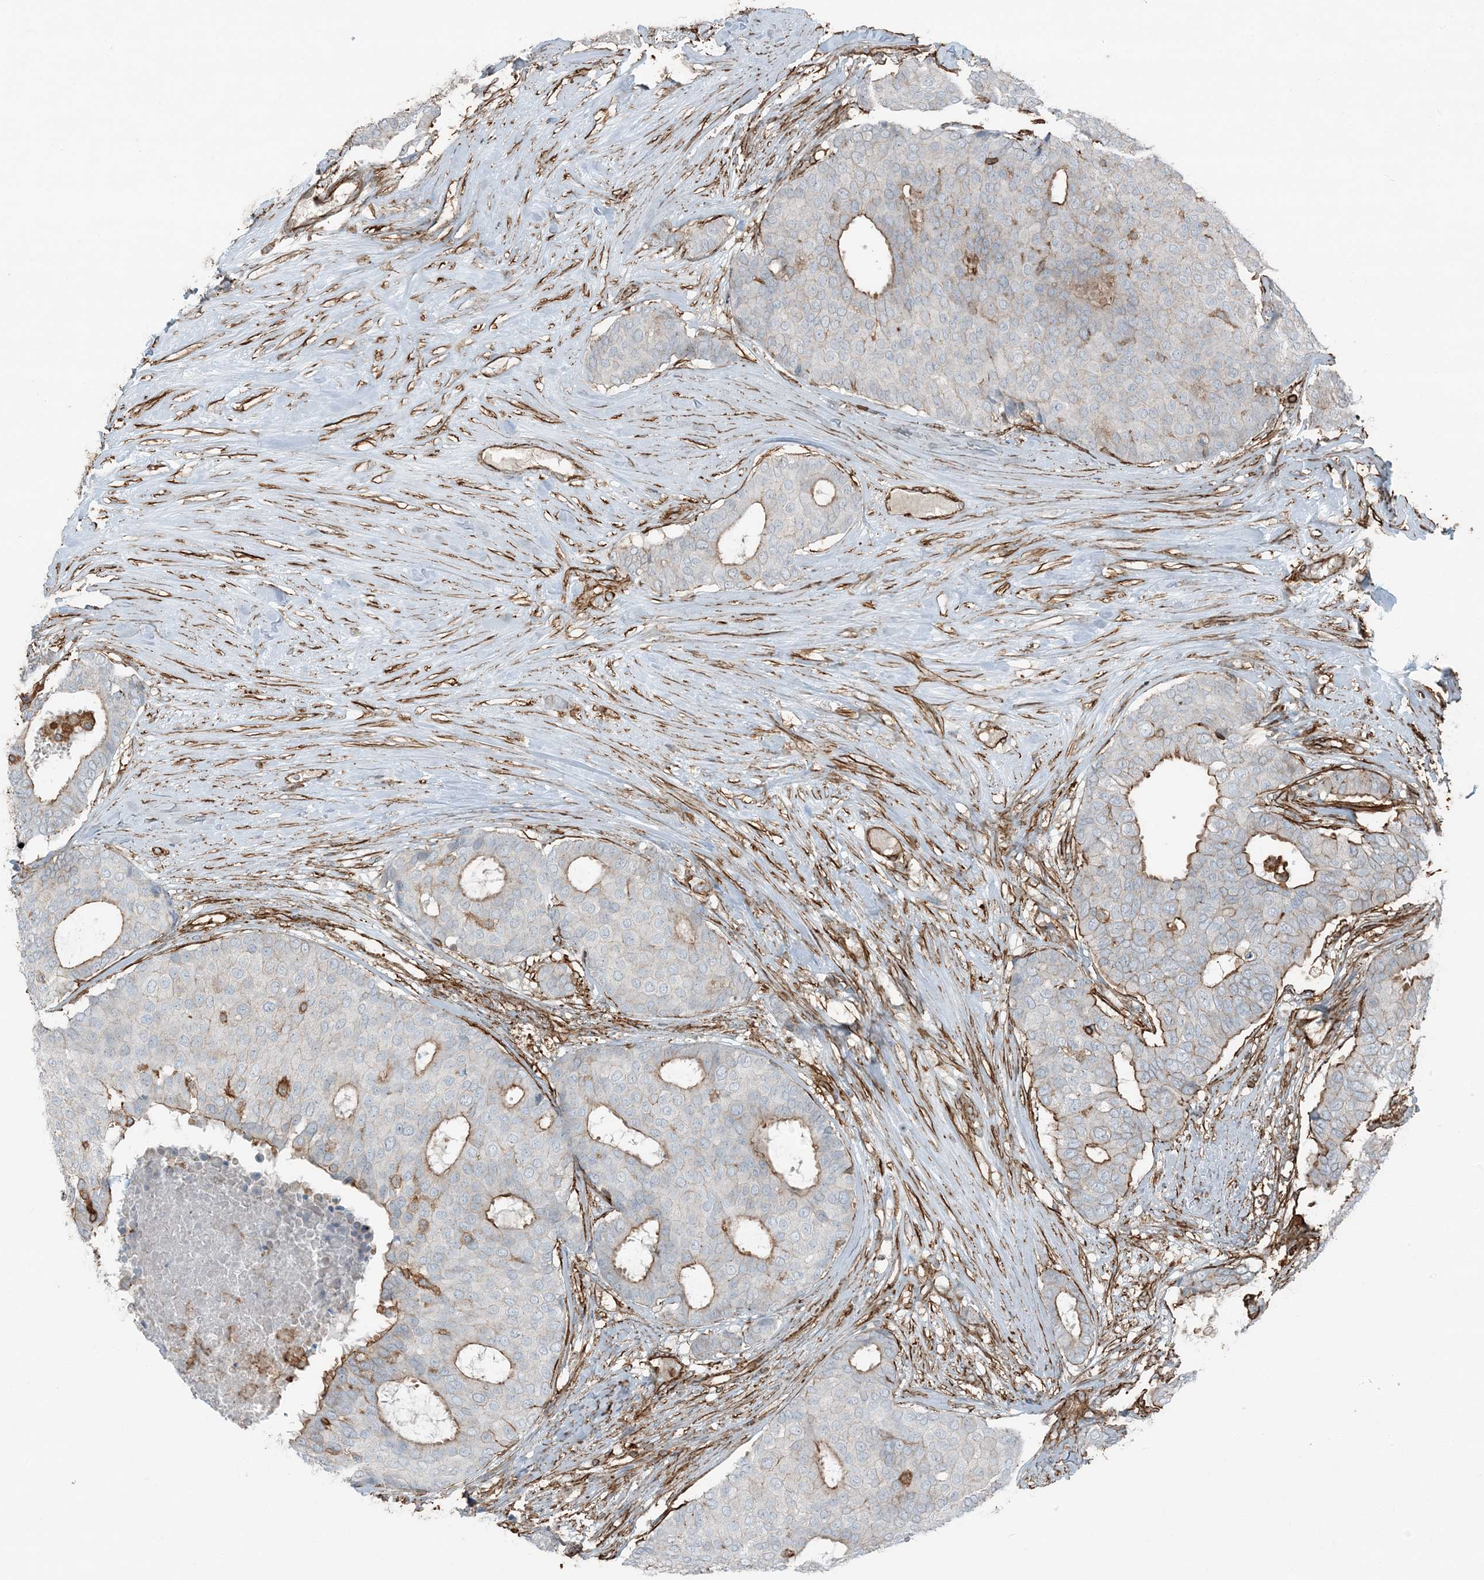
{"staining": {"intensity": "moderate", "quantity": "<25%", "location": "cytoplasmic/membranous"}, "tissue": "breast cancer", "cell_type": "Tumor cells", "image_type": "cancer", "snomed": [{"axis": "morphology", "description": "Duct carcinoma"}, {"axis": "topography", "description": "Breast"}], "caption": "Breast cancer (invasive ductal carcinoma) was stained to show a protein in brown. There is low levels of moderate cytoplasmic/membranous expression in approximately <25% of tumor cells. The protein is stained brown, and the nuclei are stained in blue (DAB IHC with brightfield microscopy, high magnification).", "gene": "APOBEC3C", "patient": {"sex": "female", "age": 75}}